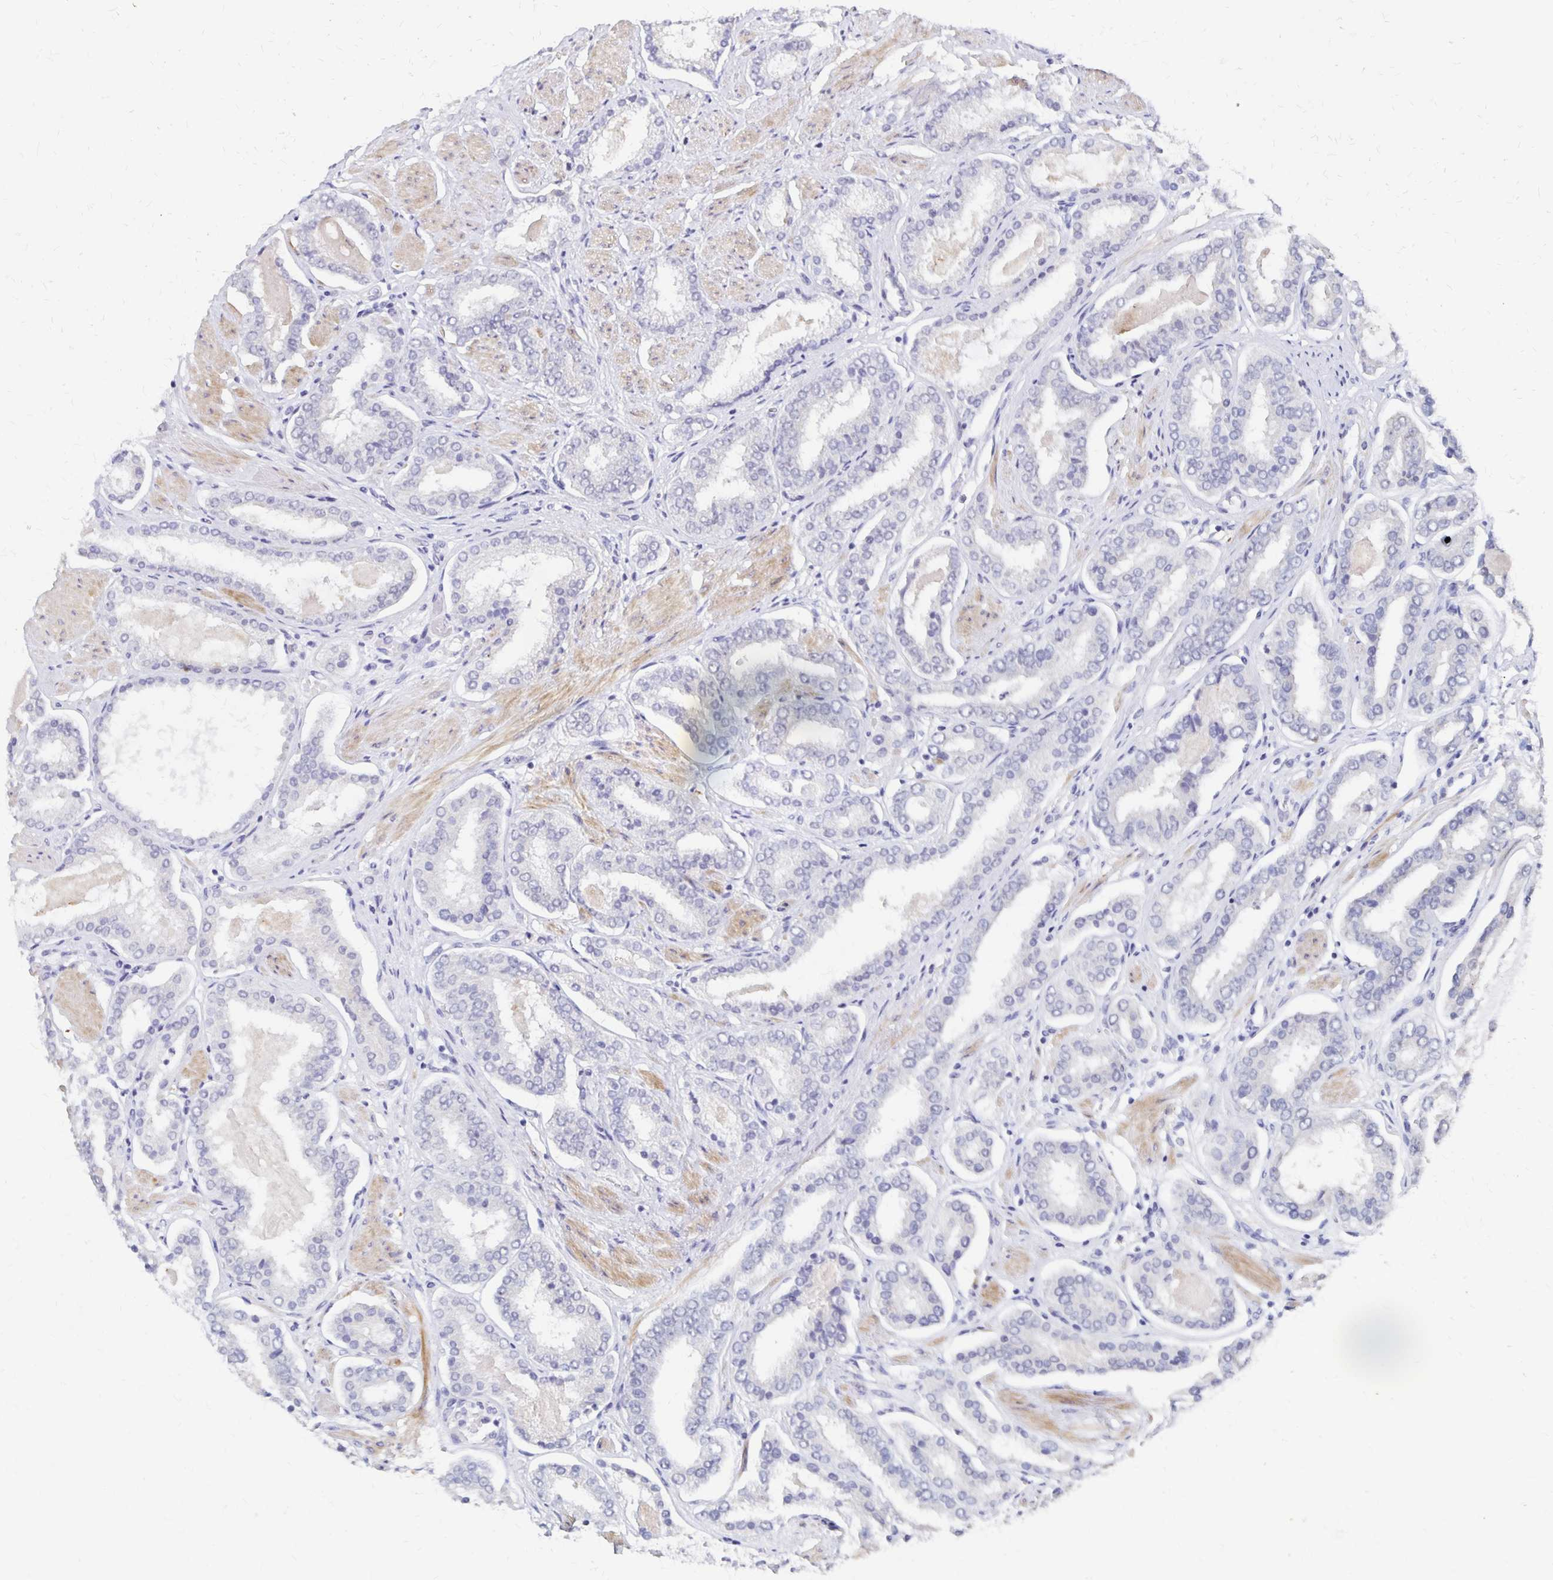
{"staining": {"intensity": "negative", "quantity": "none", "location": "none"}, "tissue": "prostate cancer", "cell_type": "Tumor cells", "image_type": "cancer", "snomed": [{"axis": "morphology", "description": "Adenocarcinoma, High grade"}, {"axis": "topography", "description": "Prostate"}], "caption": "High magnification brightfield microscopy of prostate cancer stained with DAB (brown) and counterstained with hematoxylin (blue): tumor cells show no significant positivity. Brightfield microscopy of immunohistochemistry (IHC) stained with DAB (brown) and hematoxylin (blue), captured at high magnification.", "gene": "ATOSB", "patient": {"sex": "male", "age": 63}}